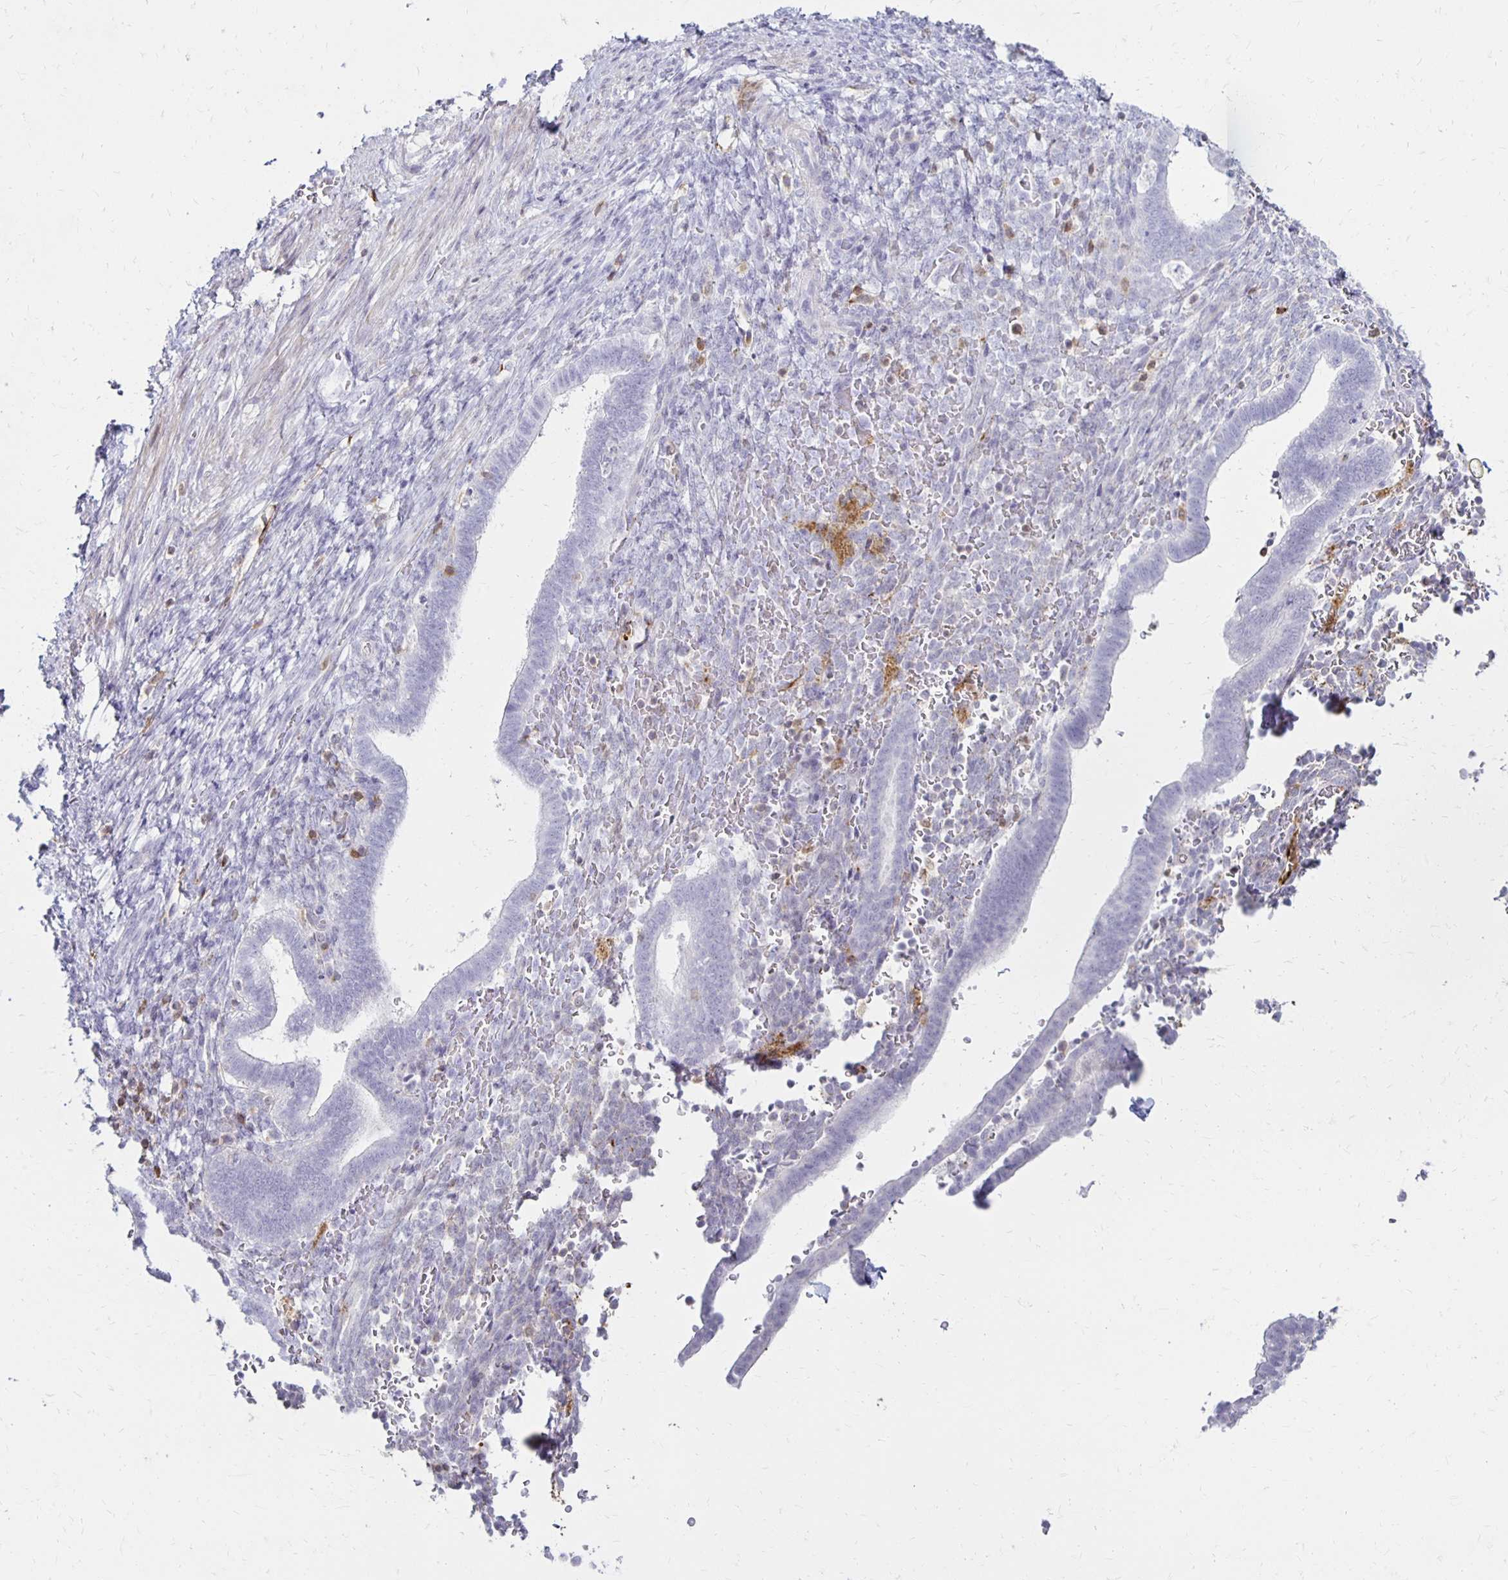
{"staining": {"intensity": "negative", "quantity": "none", "location": "none"}, "tissue": "endometrium", "cell_type": "Cells in endometrial stroma", "image_type": "normal", "snomed": [{"axis": "morphology", "description": "Normal tissue, NOS"}, {"axis": "topography", "description": "Endometrium"}], "caption": "Immunohistochemistry micrograph of benign human endometrium stained for a protein (brown), which demonstrates no staining in cells in endometrial stroma. (Brightfield microscopy of DAB immunohistochemistry at high magnification).", "gene": "CCL21", "patient": {"sex": "female", "age": 34}}